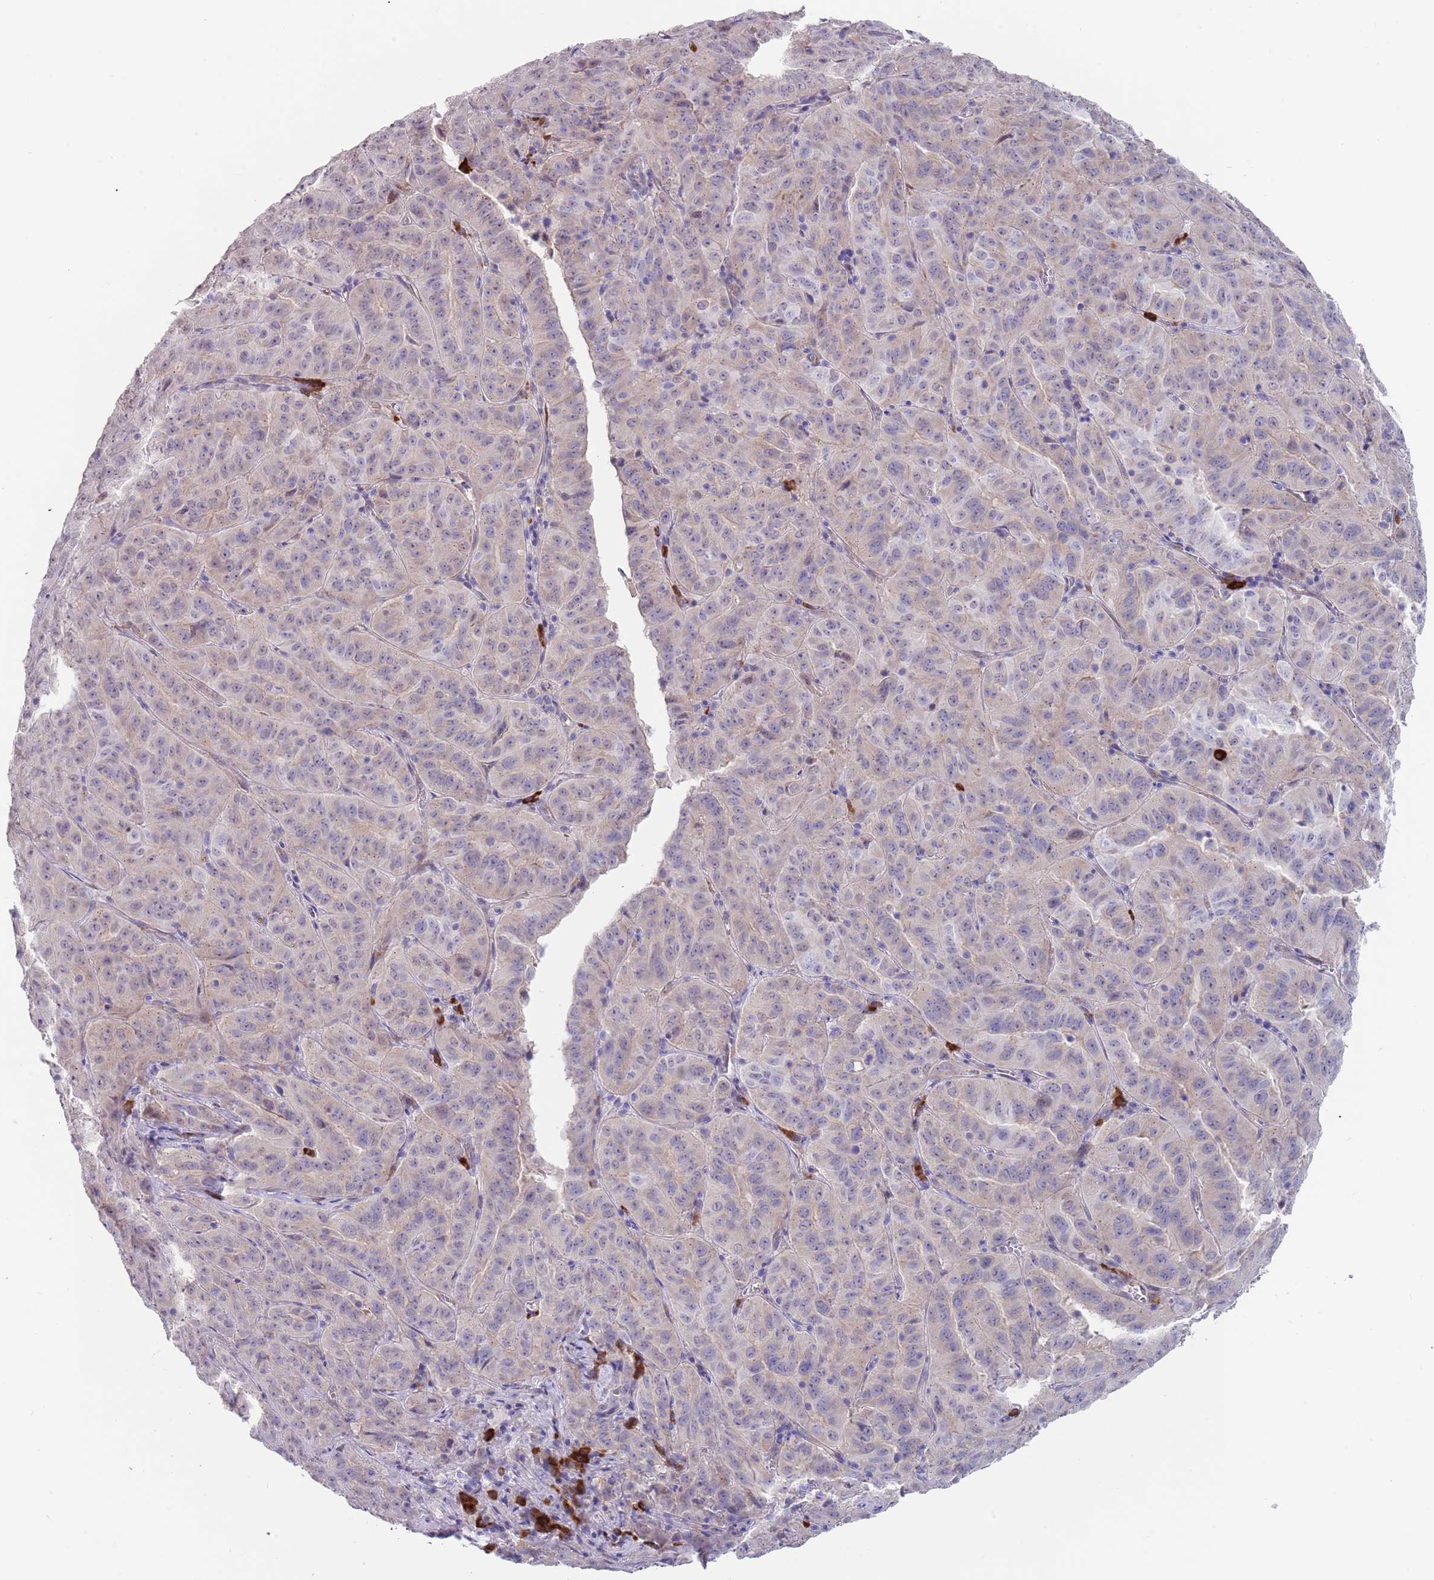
{"staining": {"intensity": "negative", "quantity": "none", "location": "none"}, "tissue": "pancreatic cancer", "cell_type": "Tumor cells", "image_type": "cancer", "snomed": [{"axis": "morphology", "description": "Adenocarcinoma, NOS"}, {"axis": "topography", "description": "Pancreas"}], "caption": "Adenocarcinoma (pancreatic) stained for a protein using IHC displays no expression tumor cells.", "gene": "TNRC6C", "patient": {"sex": "male", "age": 63}}